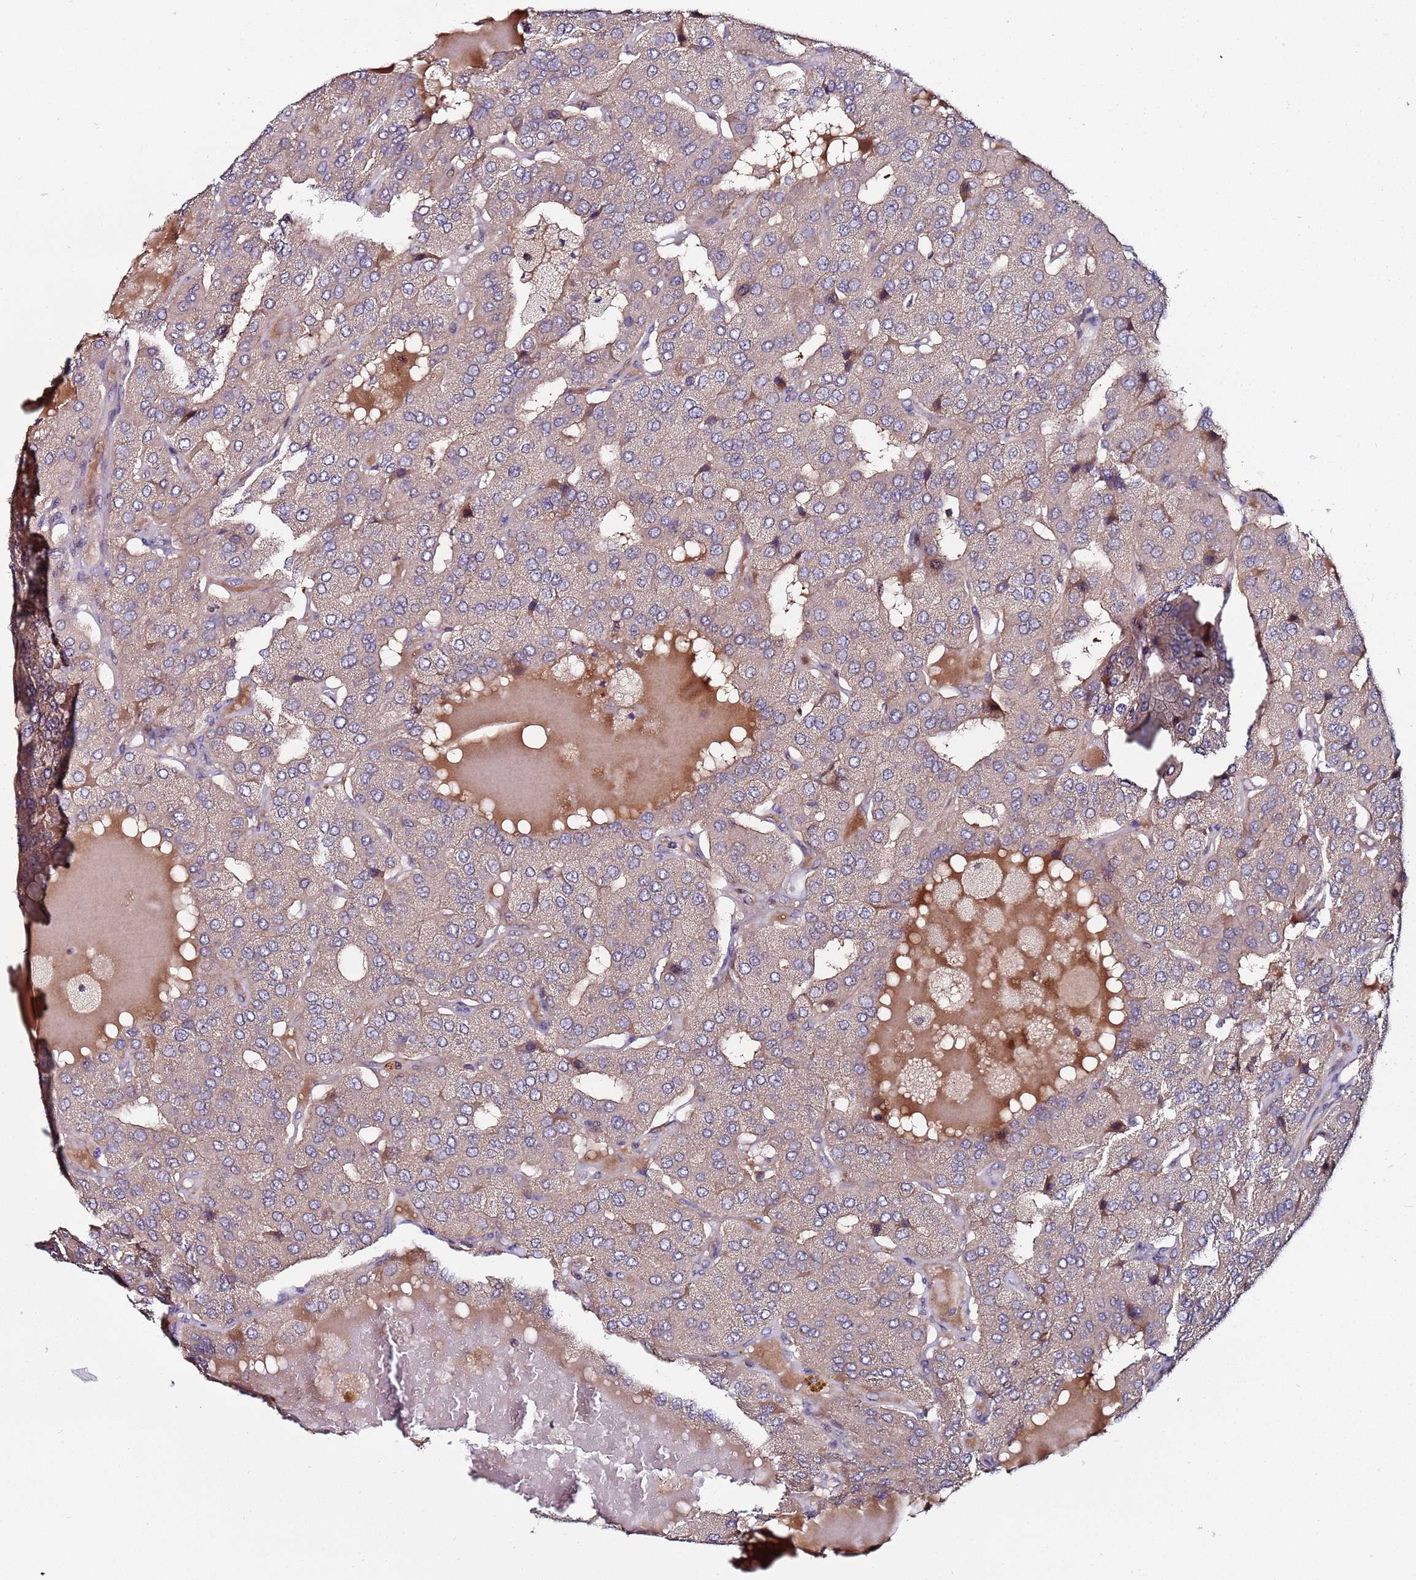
{"staining": {"intensity": "weak", "quantity": "25%-75%", "location": "cytoplasmic/membranous"}, "tissue": "parathyroid gland", "cell_type": "Glandular cells", "image_type": "normal", "snomed": [{"axis": "morphology", "description": "Normal tissue, NOS"}, {"axis": "morphology", "description": "Adenoma, NOS"}, {"axis": "topography", "description": "Parathyroid gland"}], "caption": "DAB immunohistochemical staining of benign human parathyroid gland demonstrates weak cytoplasmic/membranous protein positivity in approximately 25%-75% of glandular cells.", "gene": "KRI1", "patient": {"sex": "female", "age": 86}}